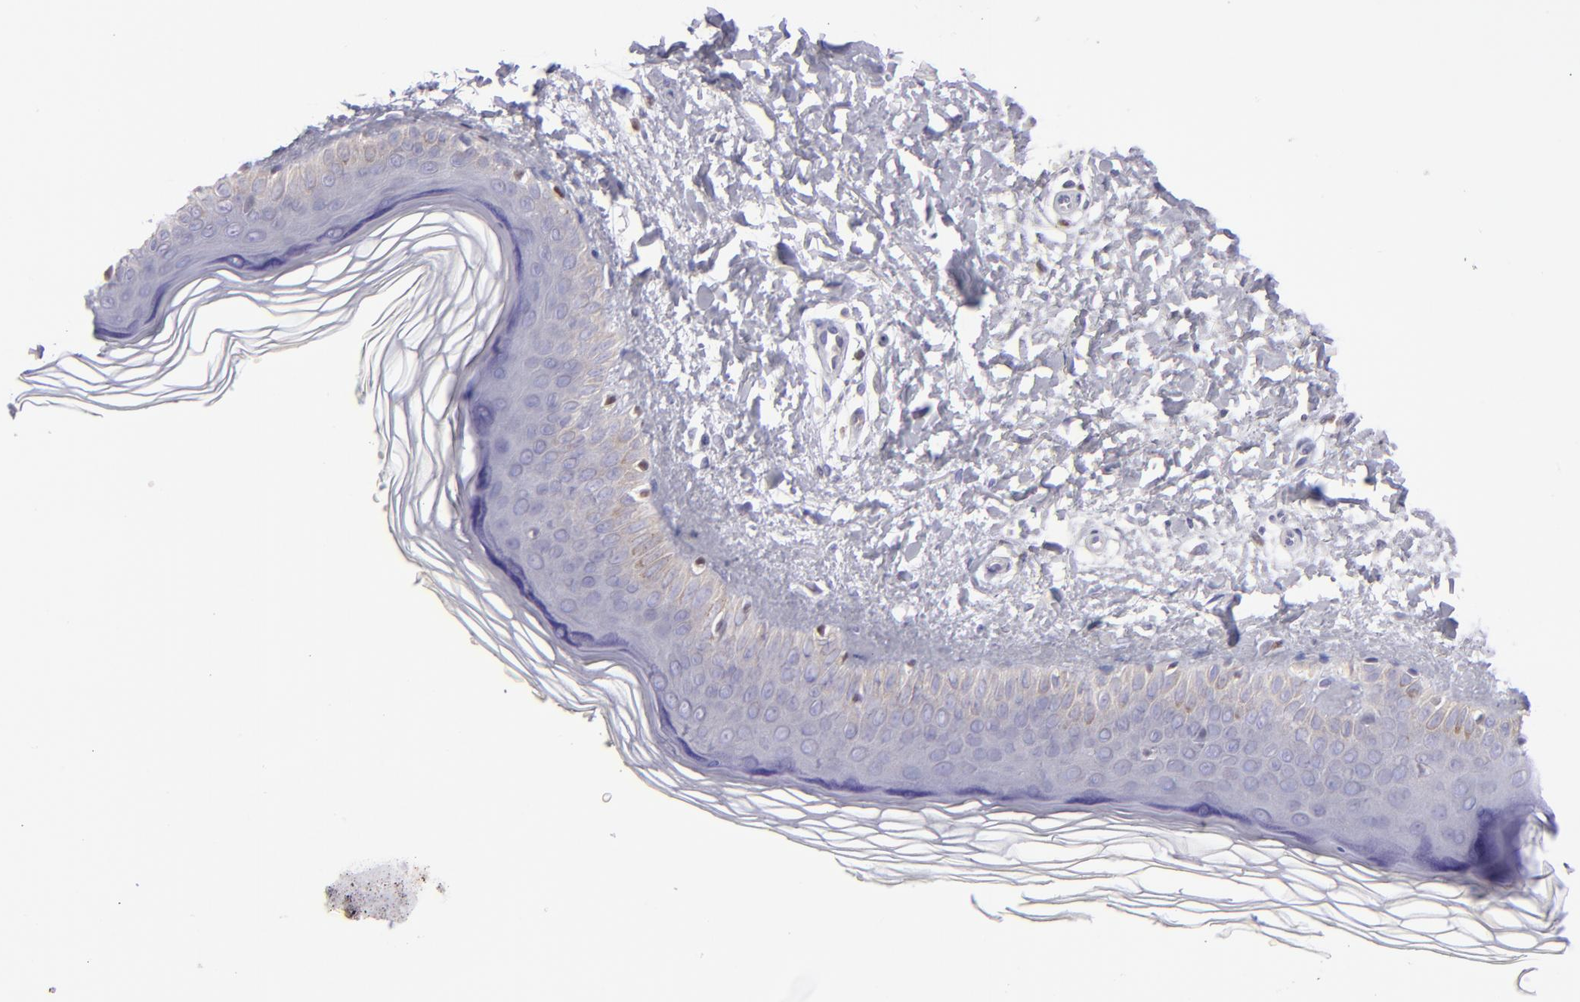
{"staining": {"intensity": "negative", "quantity": "none", "location": "none"}, "tissue": "skin", "cell_type": "Fibroblasts", "image_type": "normal", "snomed": [{"axis": "morphology", "description": "Normal tissue, NOS"}, {"axis": "topography", "description": "Skin"}], "caption": "Immunohistochemistry (IHC) of benign skin demonstrates no staining in fibroblasts.", "gene": "IRF8", "patient": {"sex": "female", "age": 19}}